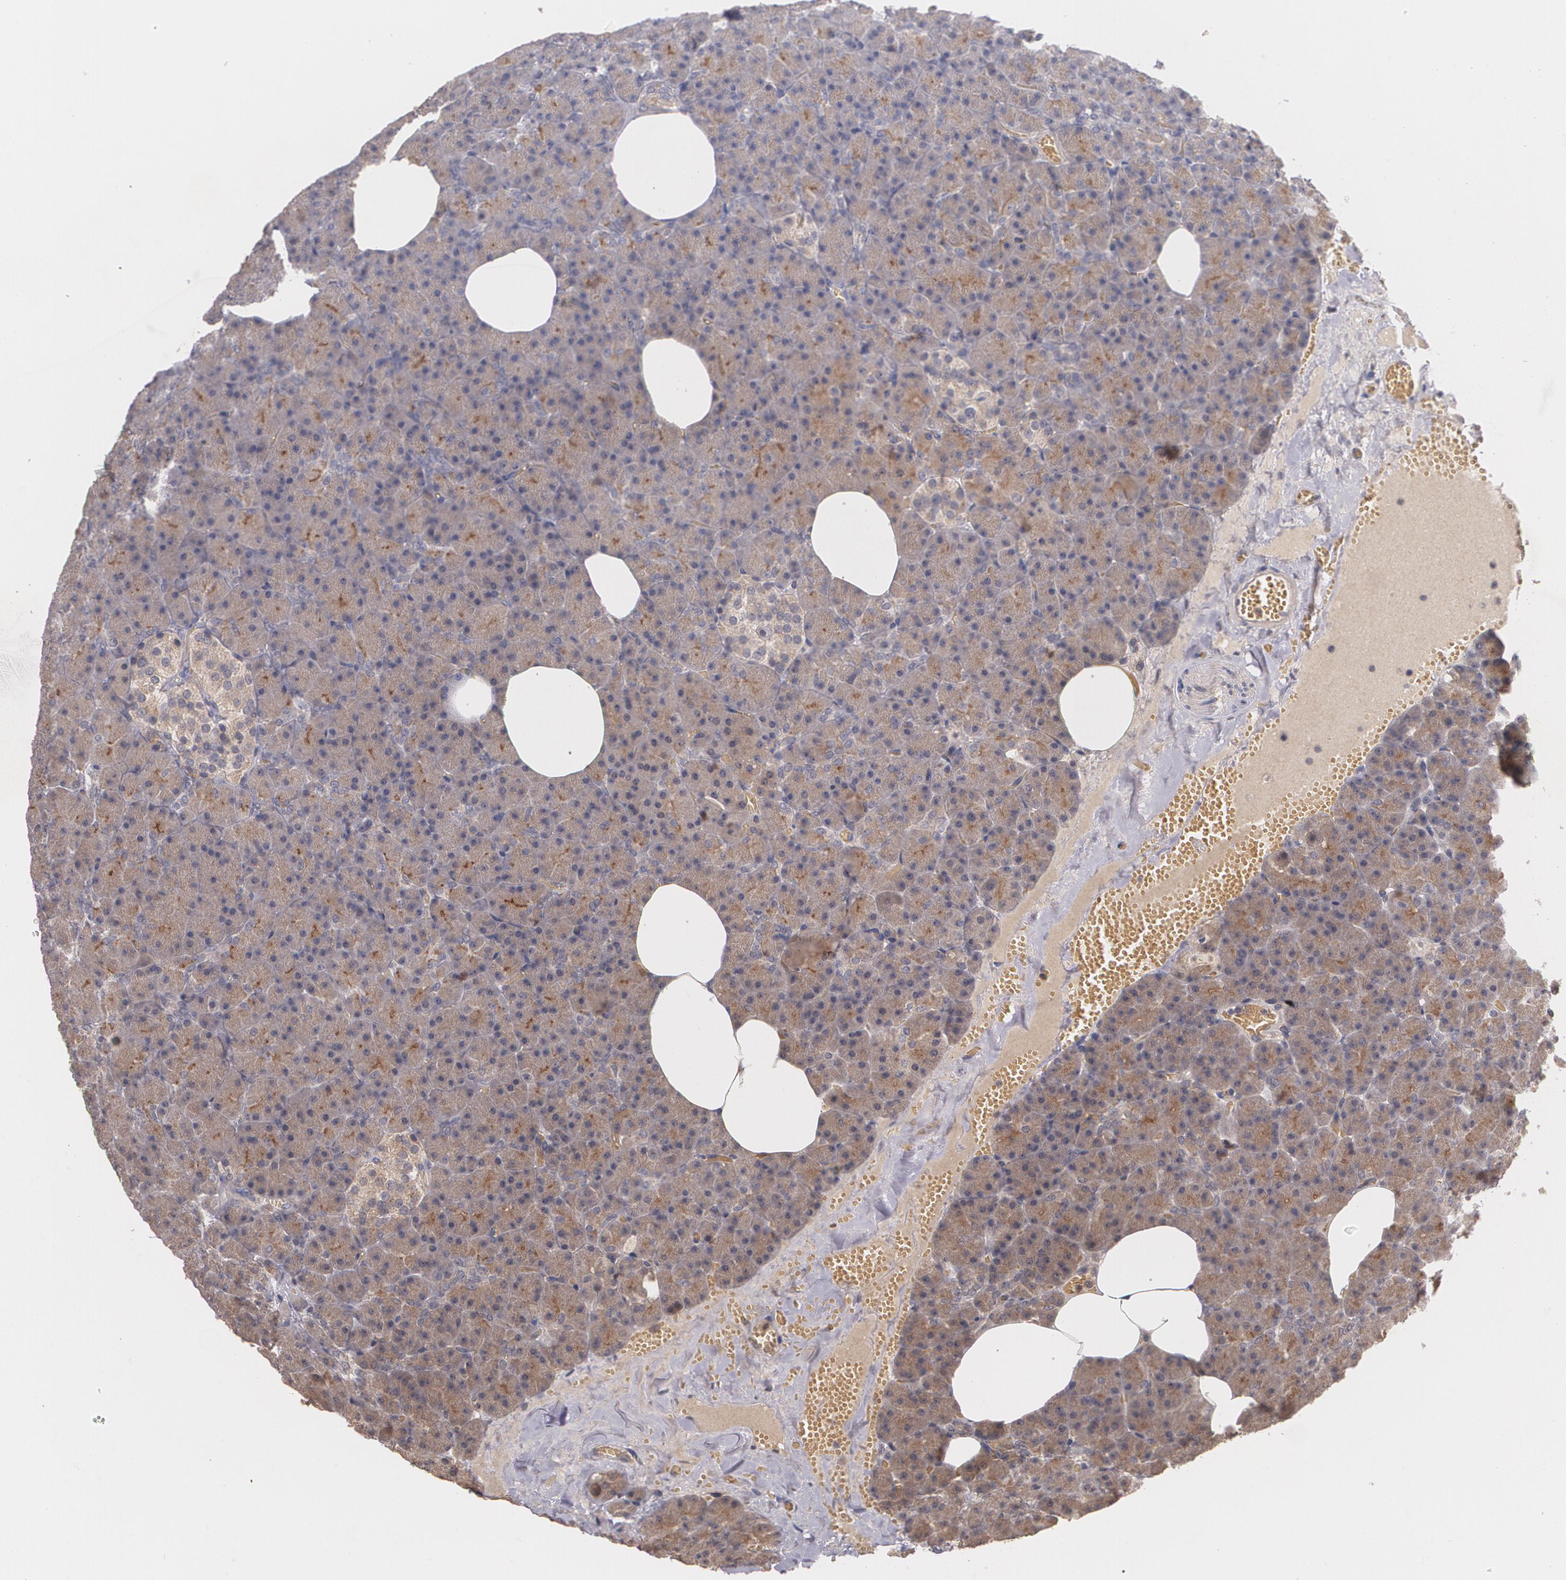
{"staining": {"intensity": "moderate", "quantity": ">75%", "location": "cytoplasmic/membranous"}, "tissue": "pancreas", "cell_type": "Exocrine glandular cells", "image_type": "normal", "snomed": [{"axis": "morphology", "description": "Normal tissue, NOS"}, {"axis": "topography", "description": "Pancreas"}], "caption": "High-magnification brightfield microscopy of normal pancreas stained with DAB (brown) and counterstained with hematoxylin (blue). exocrine glandular cells exhibit moderate cytoplasmic/membranous positivity is present in approximately>75% of cells. The staining is performed using DAB (3,3'-diaminobenzidine) brown chromogen to label protein expression. The nuclei are counter-stained blue using hematoxylin.", "gene": "IFNGR2", "patient": {"sex": "female", "age": 35}}